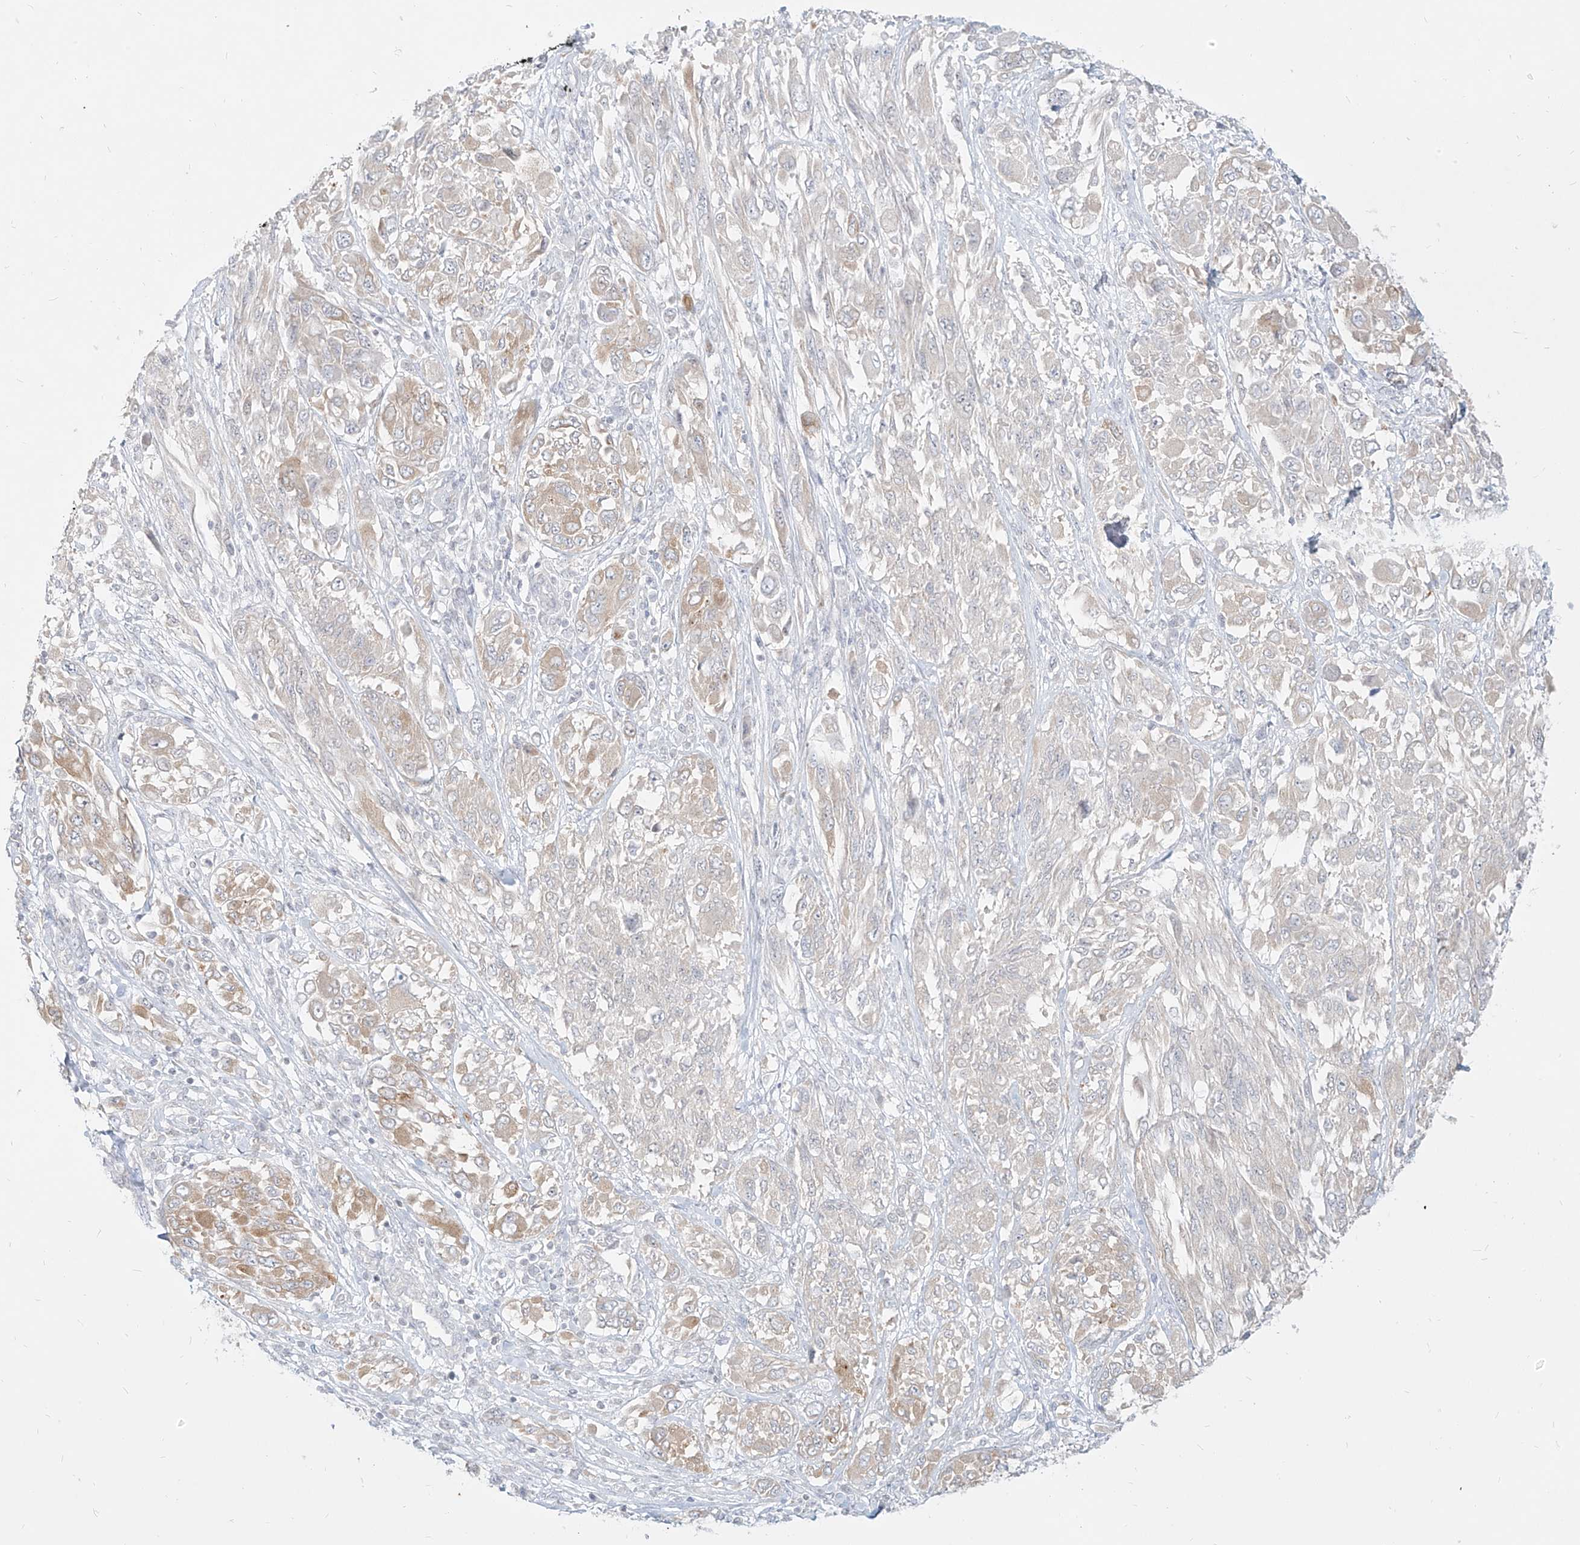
{"staining": {"intensity": "weak", "quantity": "<25%", "location": "cytoplasmic/membranous"}, "tissue": "melanoma", "cell_type": "Tumor cells", "image_type": "cancer", "snomed": [{"axis": "morphology", "description": "Malignant melanoma, NOS"}, {"axis": "topography", "description": "Skin"}], "caption": "Tumor cells show no significant protein positivity in malignant melanoma.", "gene": "ITPKB", "patient": {"sex": "female", "age": 91}}